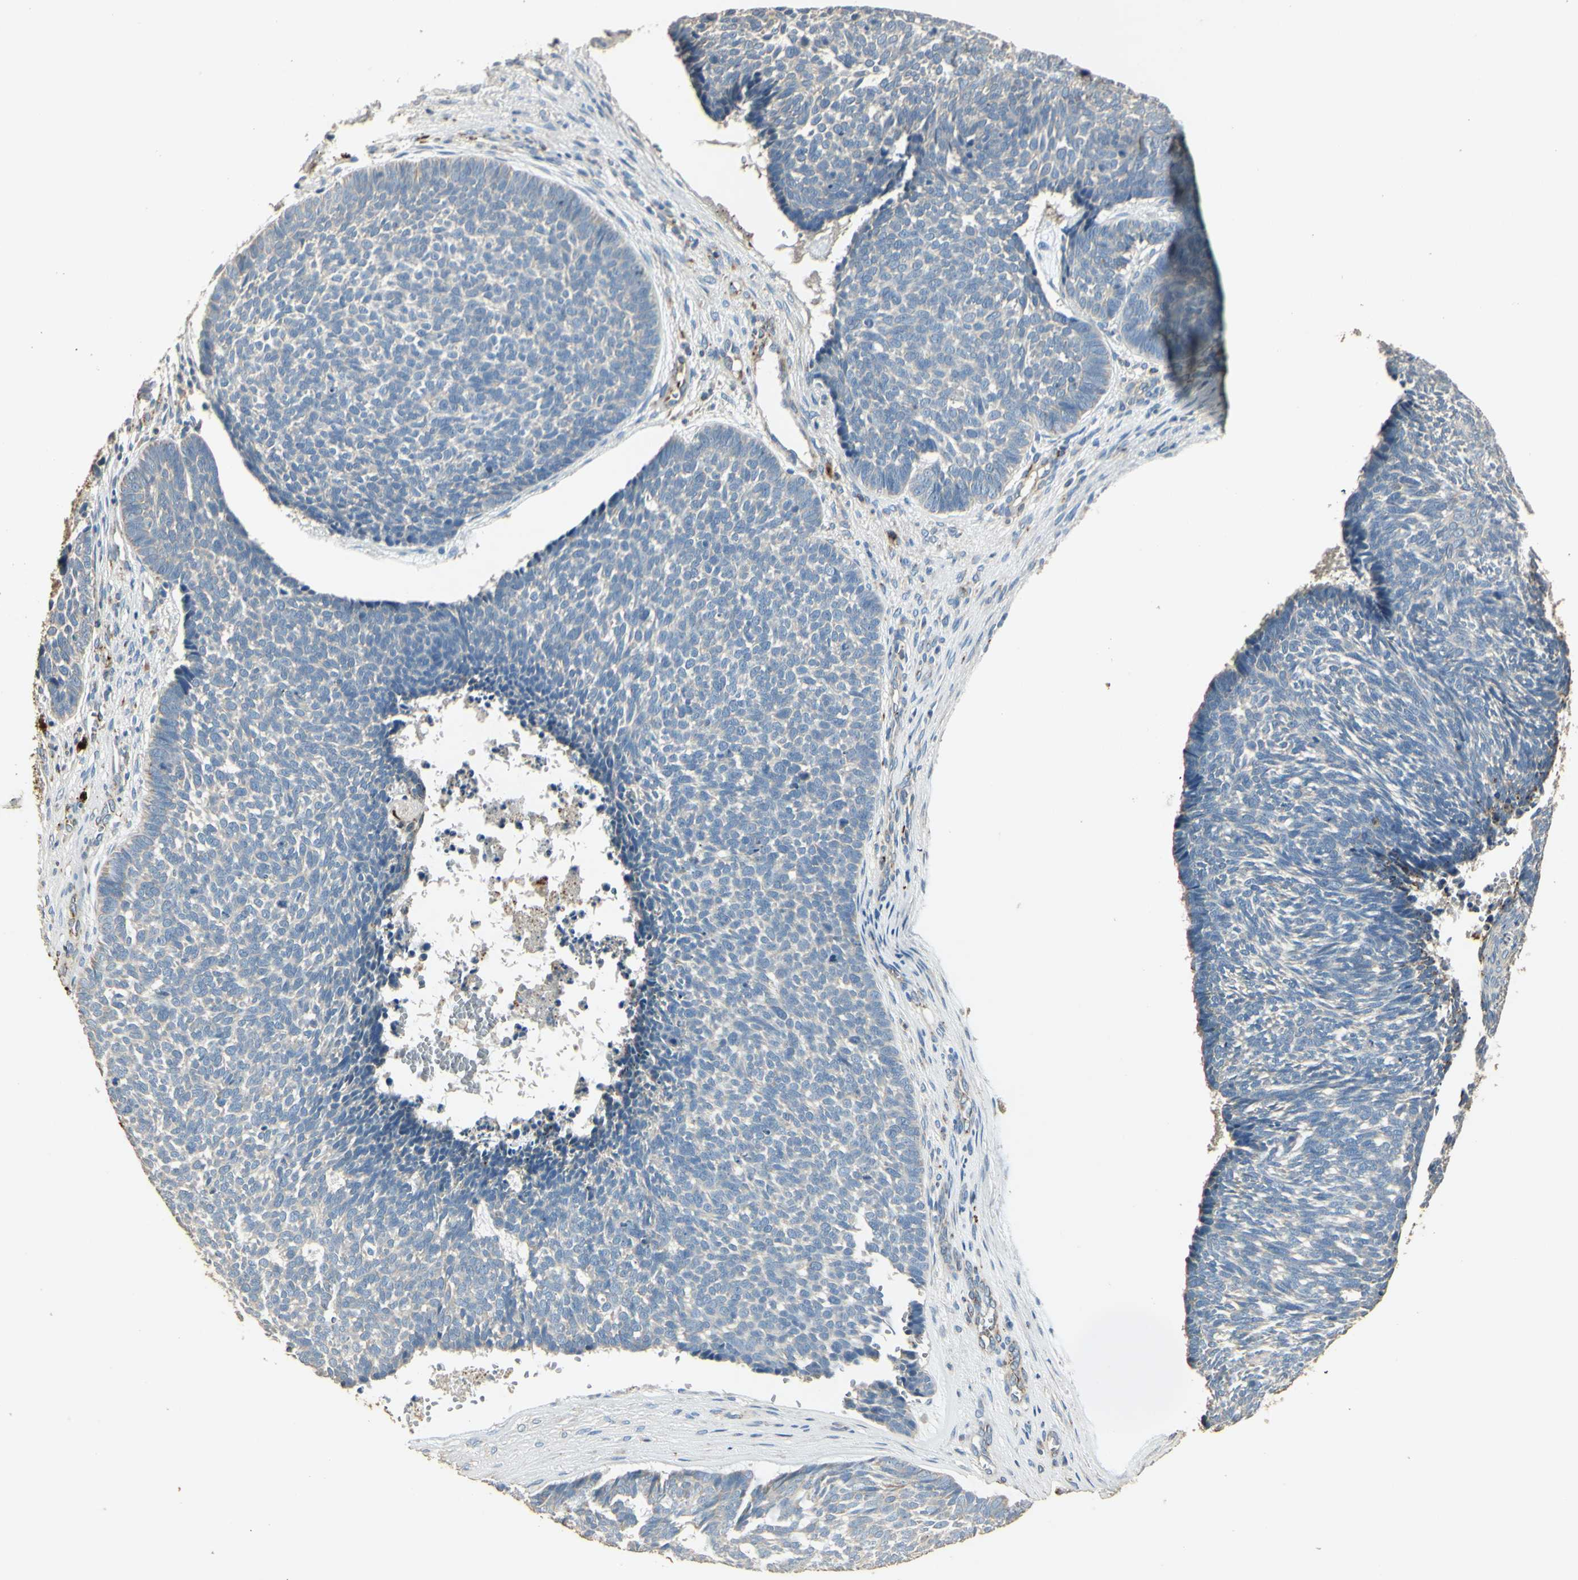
{"staining": {"intensity": "negative", "quantity": "none", "location": "none"}, "tissue": "skin cancer", "cell_type": "Tumor cells", "image_type": "cancer", "snomed": [{"axis": "morphology", "description": "Basal cell carcinoma"}, {"axis": "topography", "description": "Skin"}], "caption": "Tumor cells show no significant positivity in skin cancer (basal cell carcinoma).", "gene": "ARHGEF17", "patient": {"sex": "male", "age": 84}}